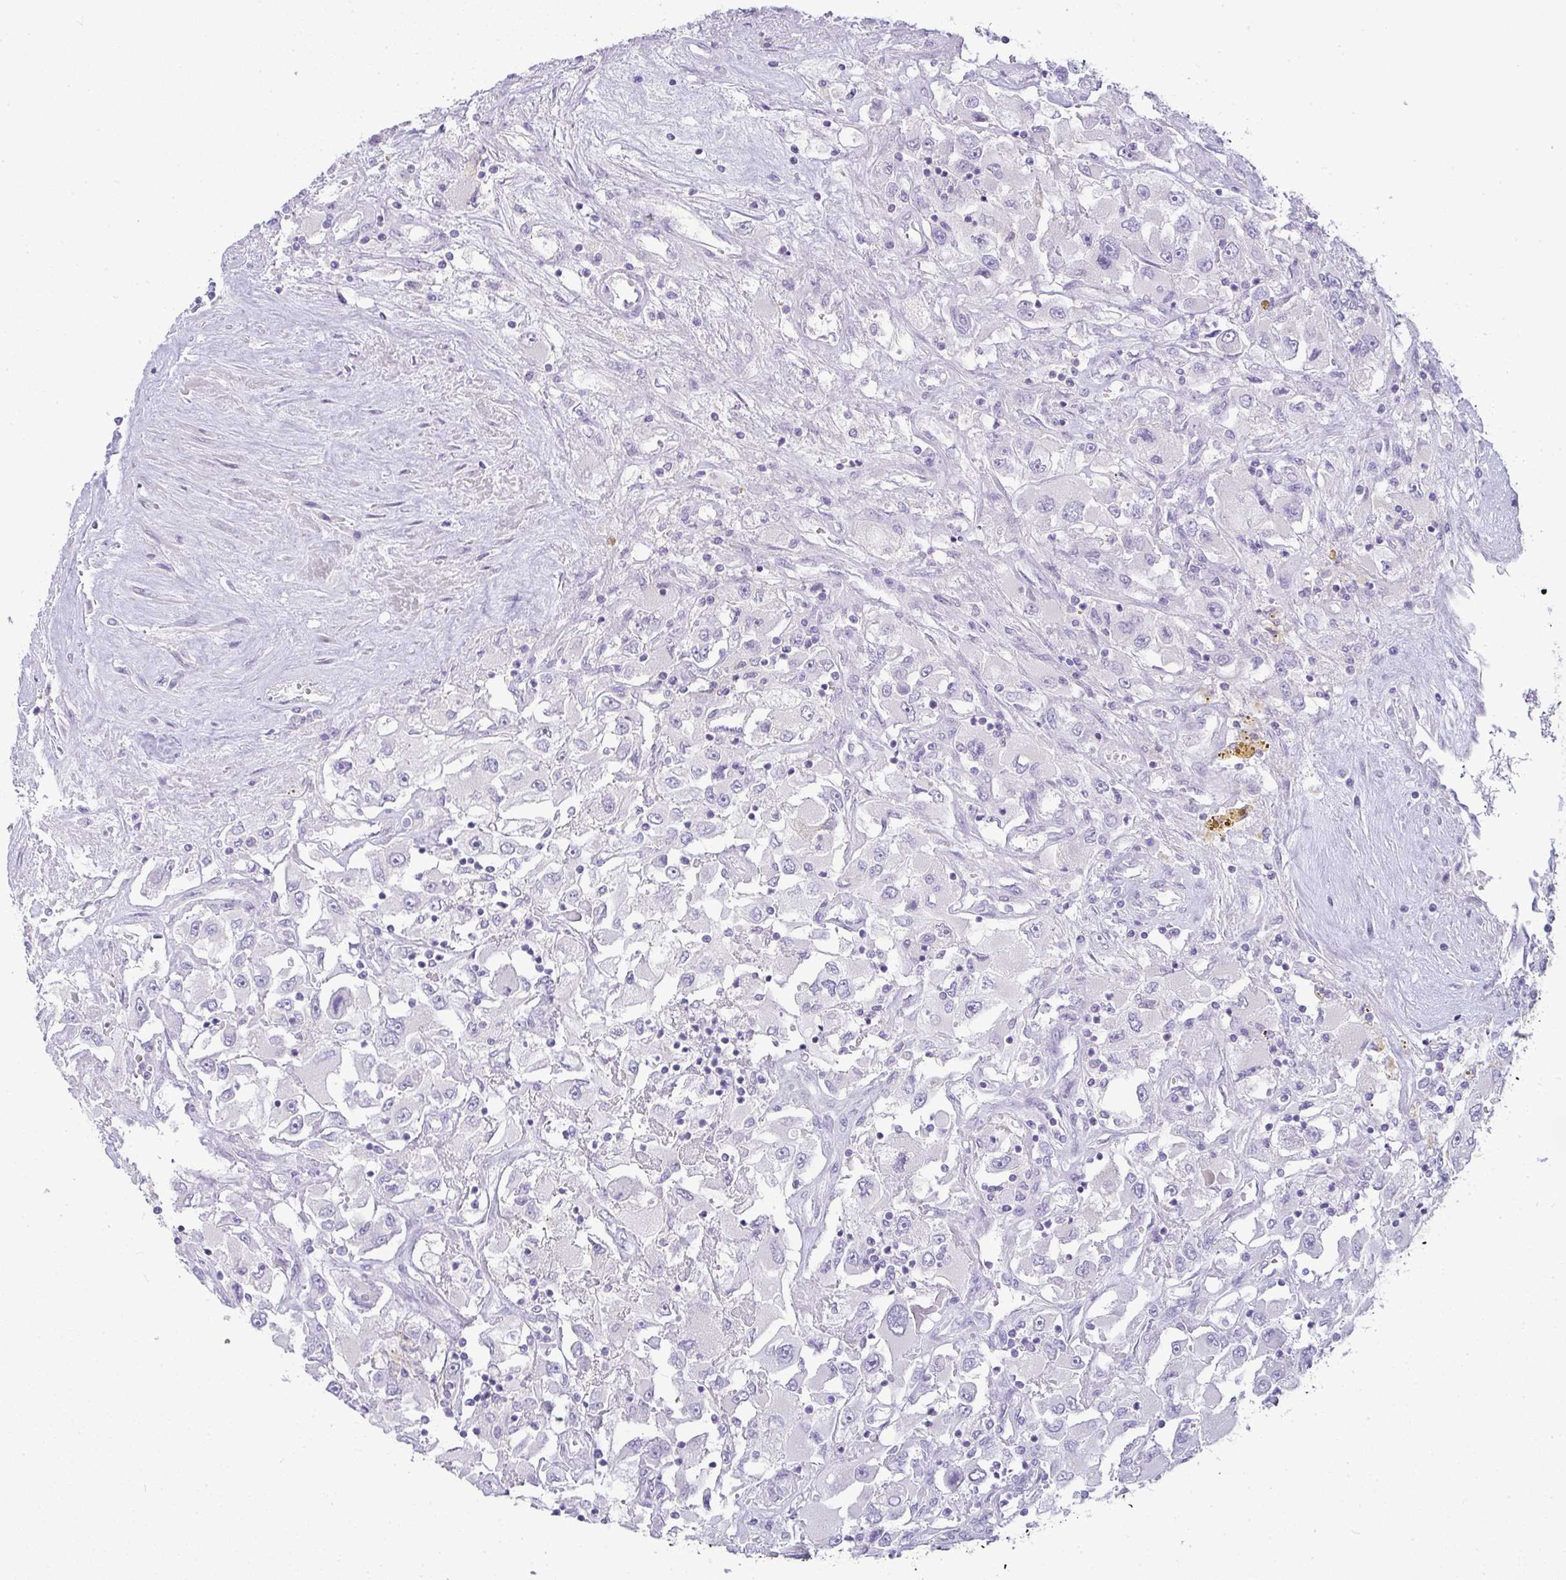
{"staining": {"intensity": "negative", "quantity": "none", "location": "none"}, "tissue": "renal cancer", "cell_type": "Tumor cells", "image_type": "cancer", "snomed": [{"axis": "morphology", "description": "Adenocarcinoma, NOS"}, {"axis": "topography", "description": "Kidney"}], "caption": "Renal cancer (adenocarcinoma) was stained to show a protein in brown. There is no significant positivity in tumor cells.", "gene": "LIPE", "patient": {"sex": "female", "age": 52}}